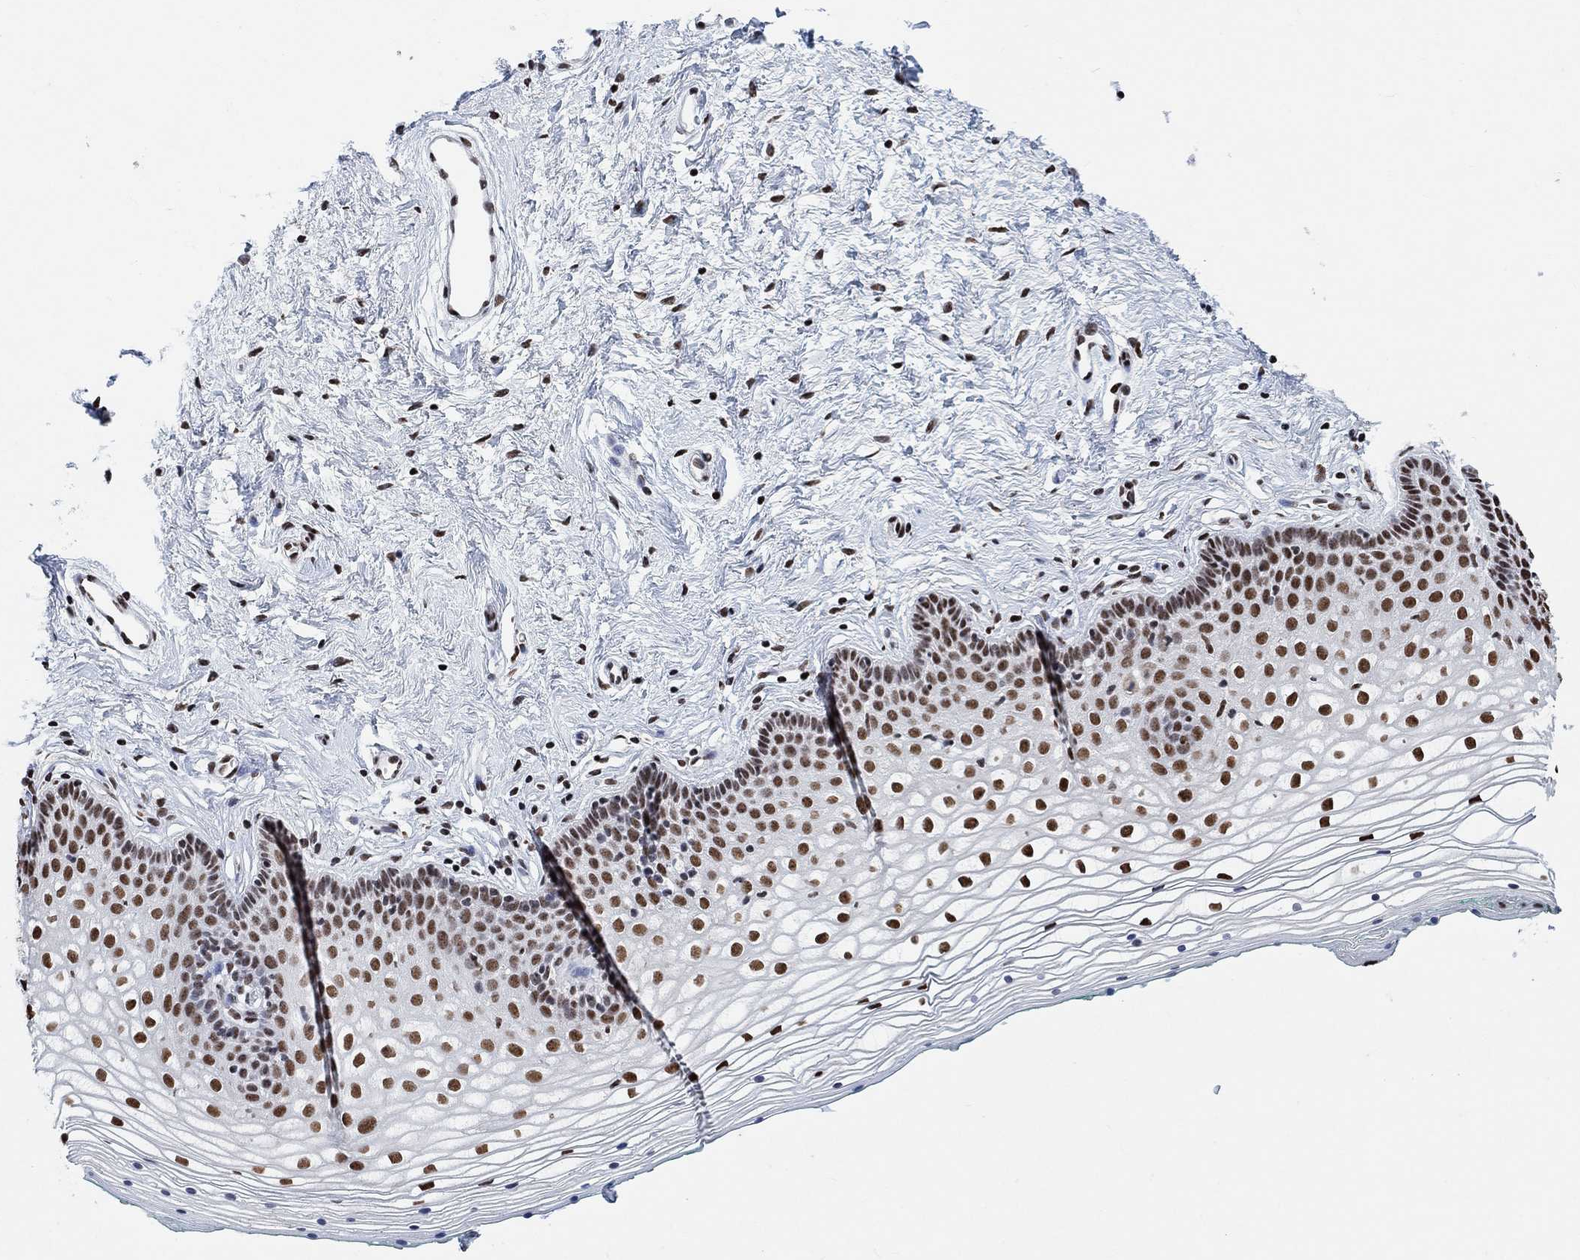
{"staining": {"intensity": "strong", "quantity": "25%-75%", "location": "nuclear"}, "tissue": "vagina", "cell_type": "Squamous epithelial cells", "image_type": "normal", "snomed": [{"axis": "morphology", "description": "Normal tissue, NOS"}, {"axis": "topography", "description": "Vagina"}], "caption": "Normal vagina demonstrates strong nuclear expression in approximately 25%-75% of squamous epithelial cells.", "gene": "USP39", "patient": {"sex": "female", "age": 36}}